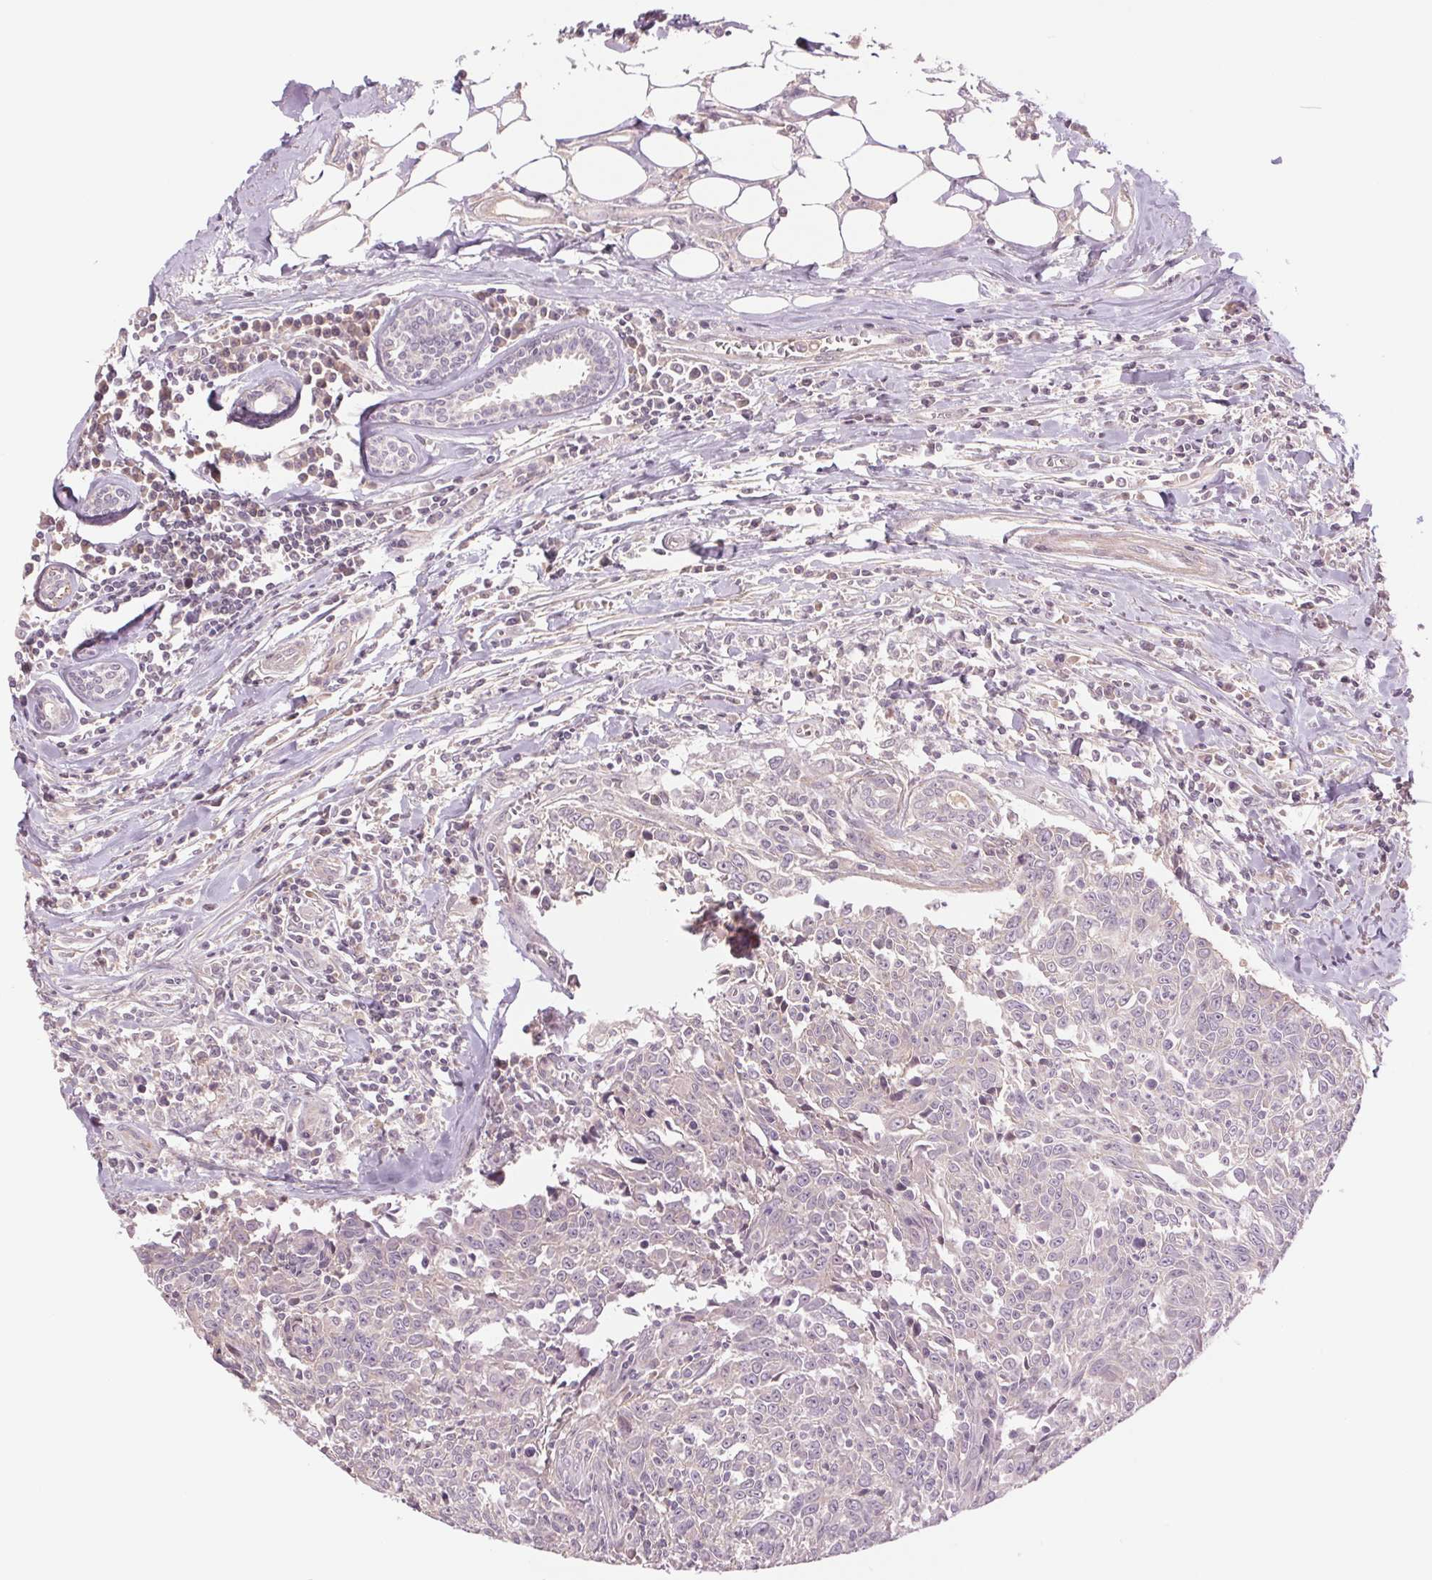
{"staining": {"intensity": "negative", "quantity": "none", "location": "none"}, "tissue": "breast cancer", "cell_type": "Tumor cells", "image_type": "cancer", "snomed": [{"axis": "morphology", "description": "Duct carcinoma"}, {"axis": "topography", "description": "Breast"}], "caption": "High magnification brightfield microscopy of breast cancer stained with DAB (3,3'-diaminobenzidine) (brown) and counterstained with hematoxylin (blue): tumor cells show no significant staining.", "gene": "PPIA", "patient": {"sex": "female", "age": 50}}